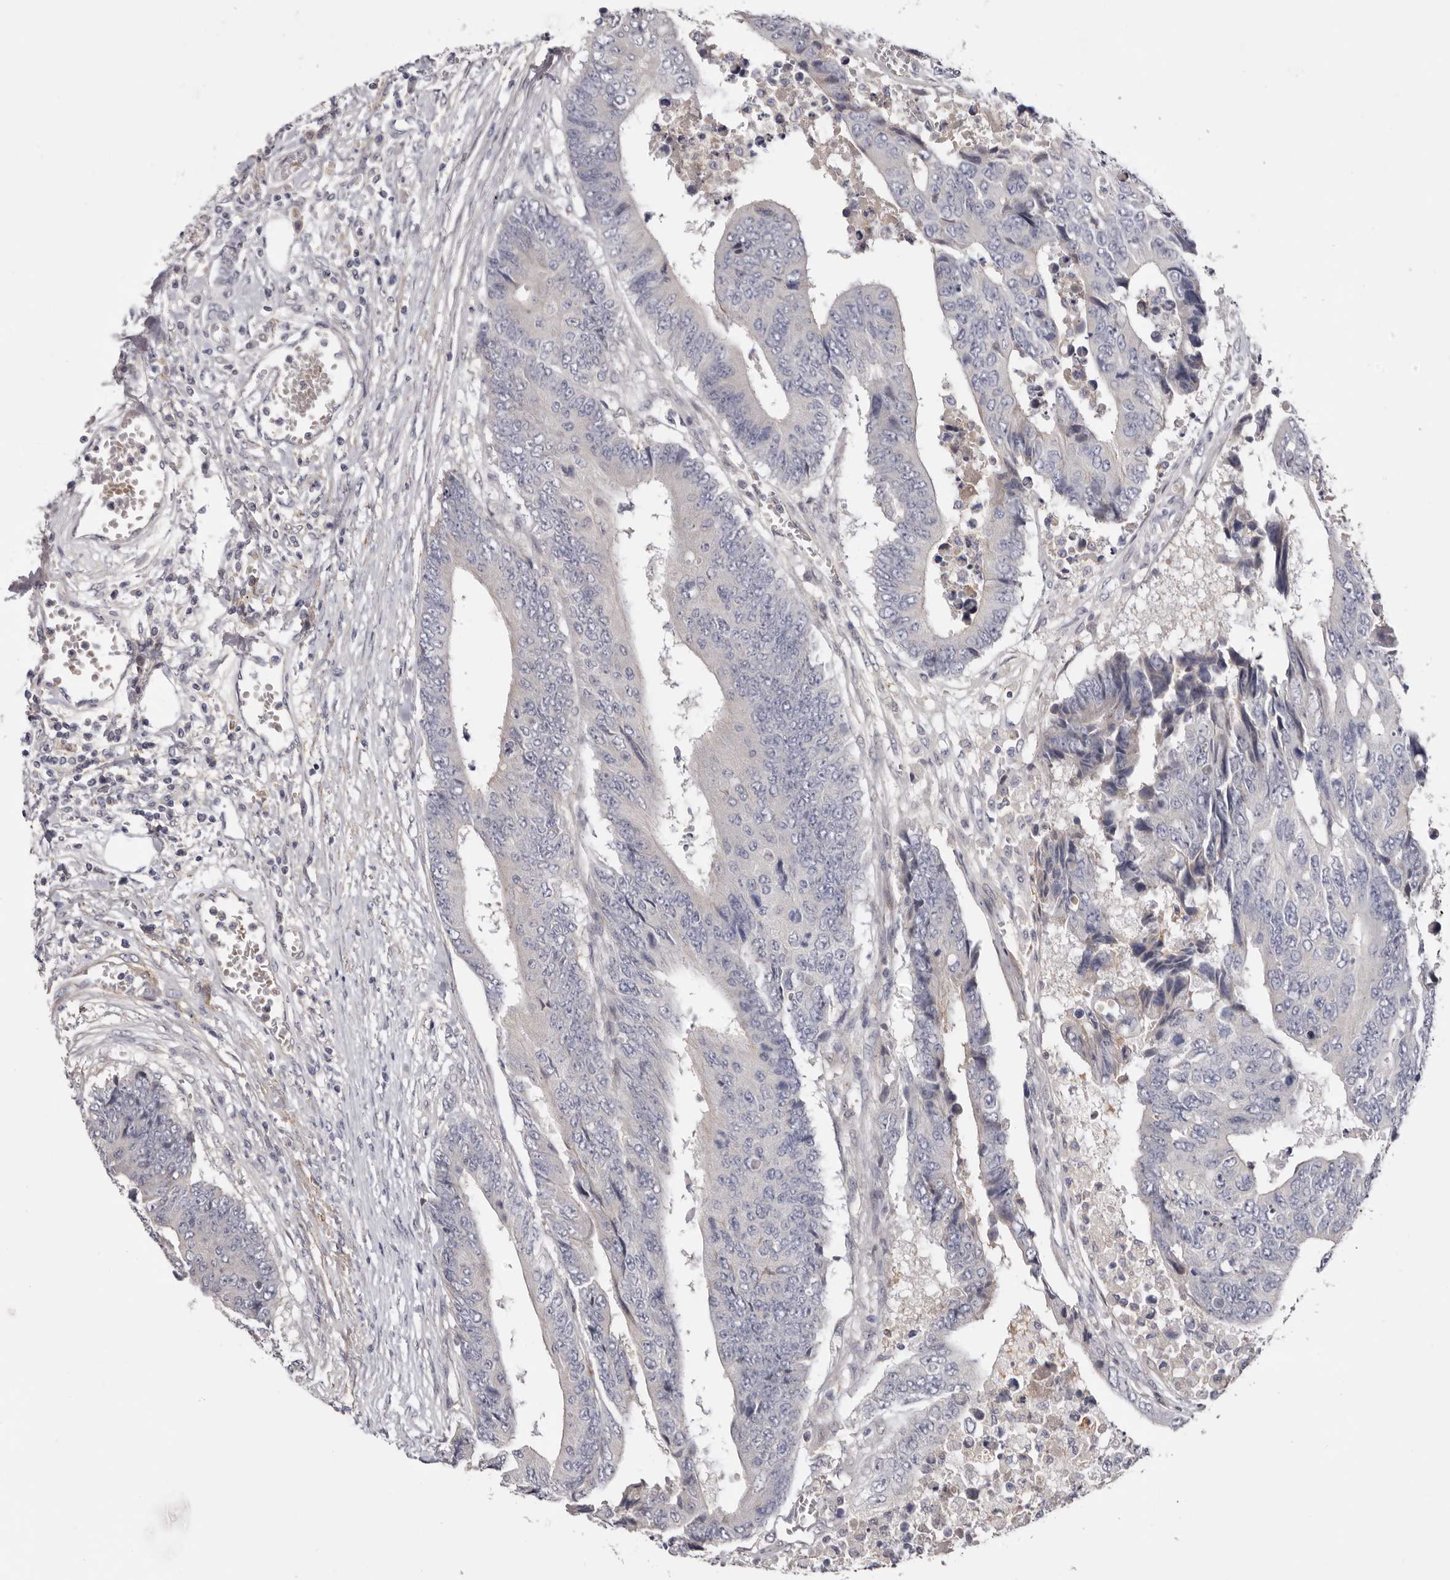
{"staining": {"intensity": "negative", "quantity": "none", "location": "none"}, "tissue": "colorectal cancer", "cell_type": "Tumor cells", "image_type": "cancer", "snomed": [{"axis": "morphology", "description": "Adenocarcinoma, NOS"}, {"axis": "topography", "description": "Rectum"}], "caption": "Human colorectal cancer stained for a protein using immunohistochemistry (IHC) shows no staining in tumor cells.", "gene": "LMLN", "patient": {"sex": "male", "age": 84}}